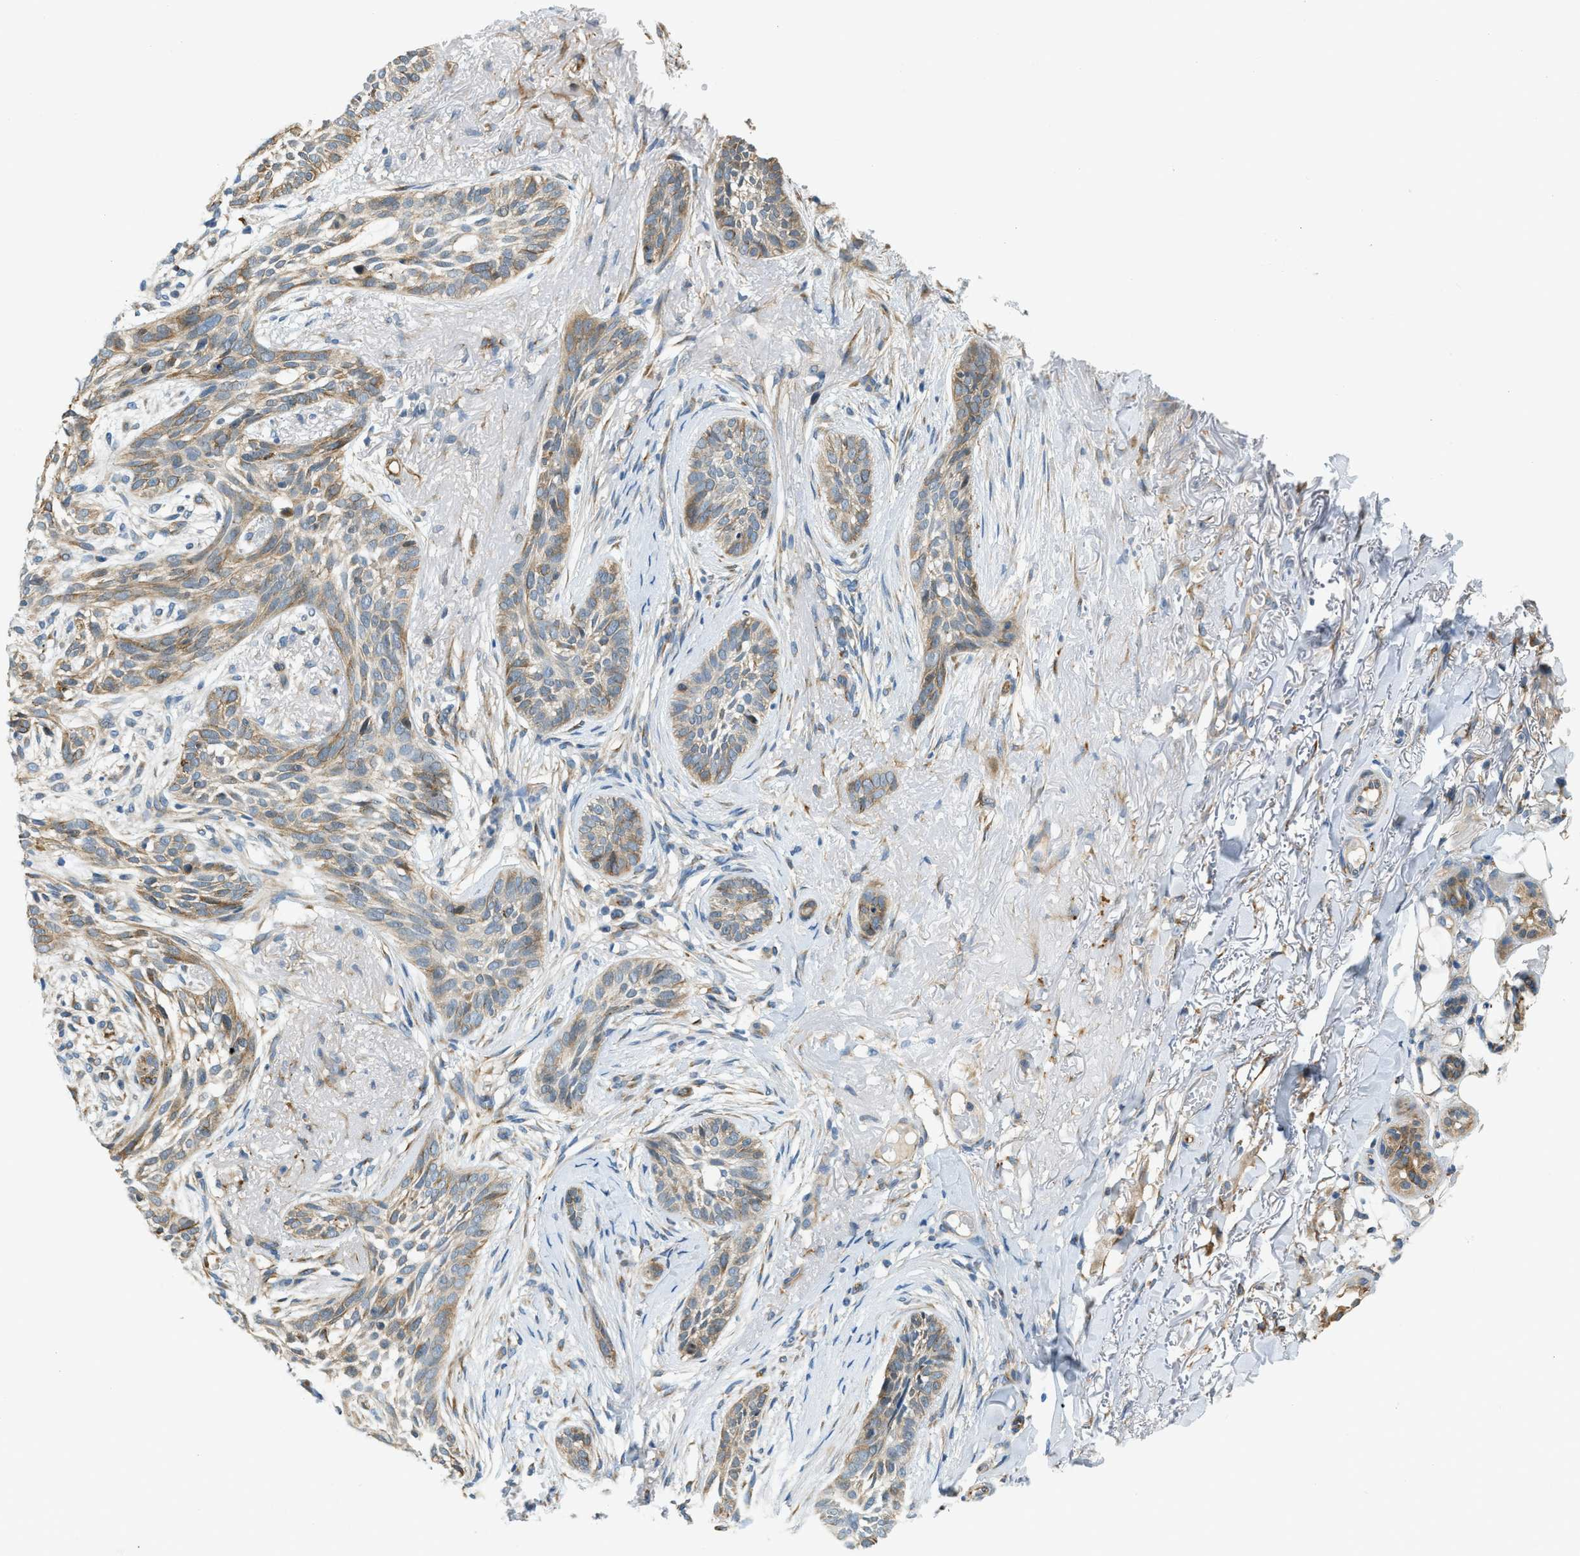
{"staining": {"intensity": "moderate", "quantity": ">75%", "location": "cytoplasmic/membranous"}, "tissue": "skin cancer", "cell_type": "Tumor cells", "image_type": "cancer", "snomed": [{"axis": "morphology", "description": "Basal cell carcinoma"}, {"axis": "topography", "description": "Skin"}], "caption": "About >75% of tumor cells in skin cancer (basal cell carcinoma) demonstrate moderate cytoplasmic/membranous protein staining as visualized by brown immunohistochemical staining.", "gene": "NME8", "patient": {"sex": "female", "age": 88}}